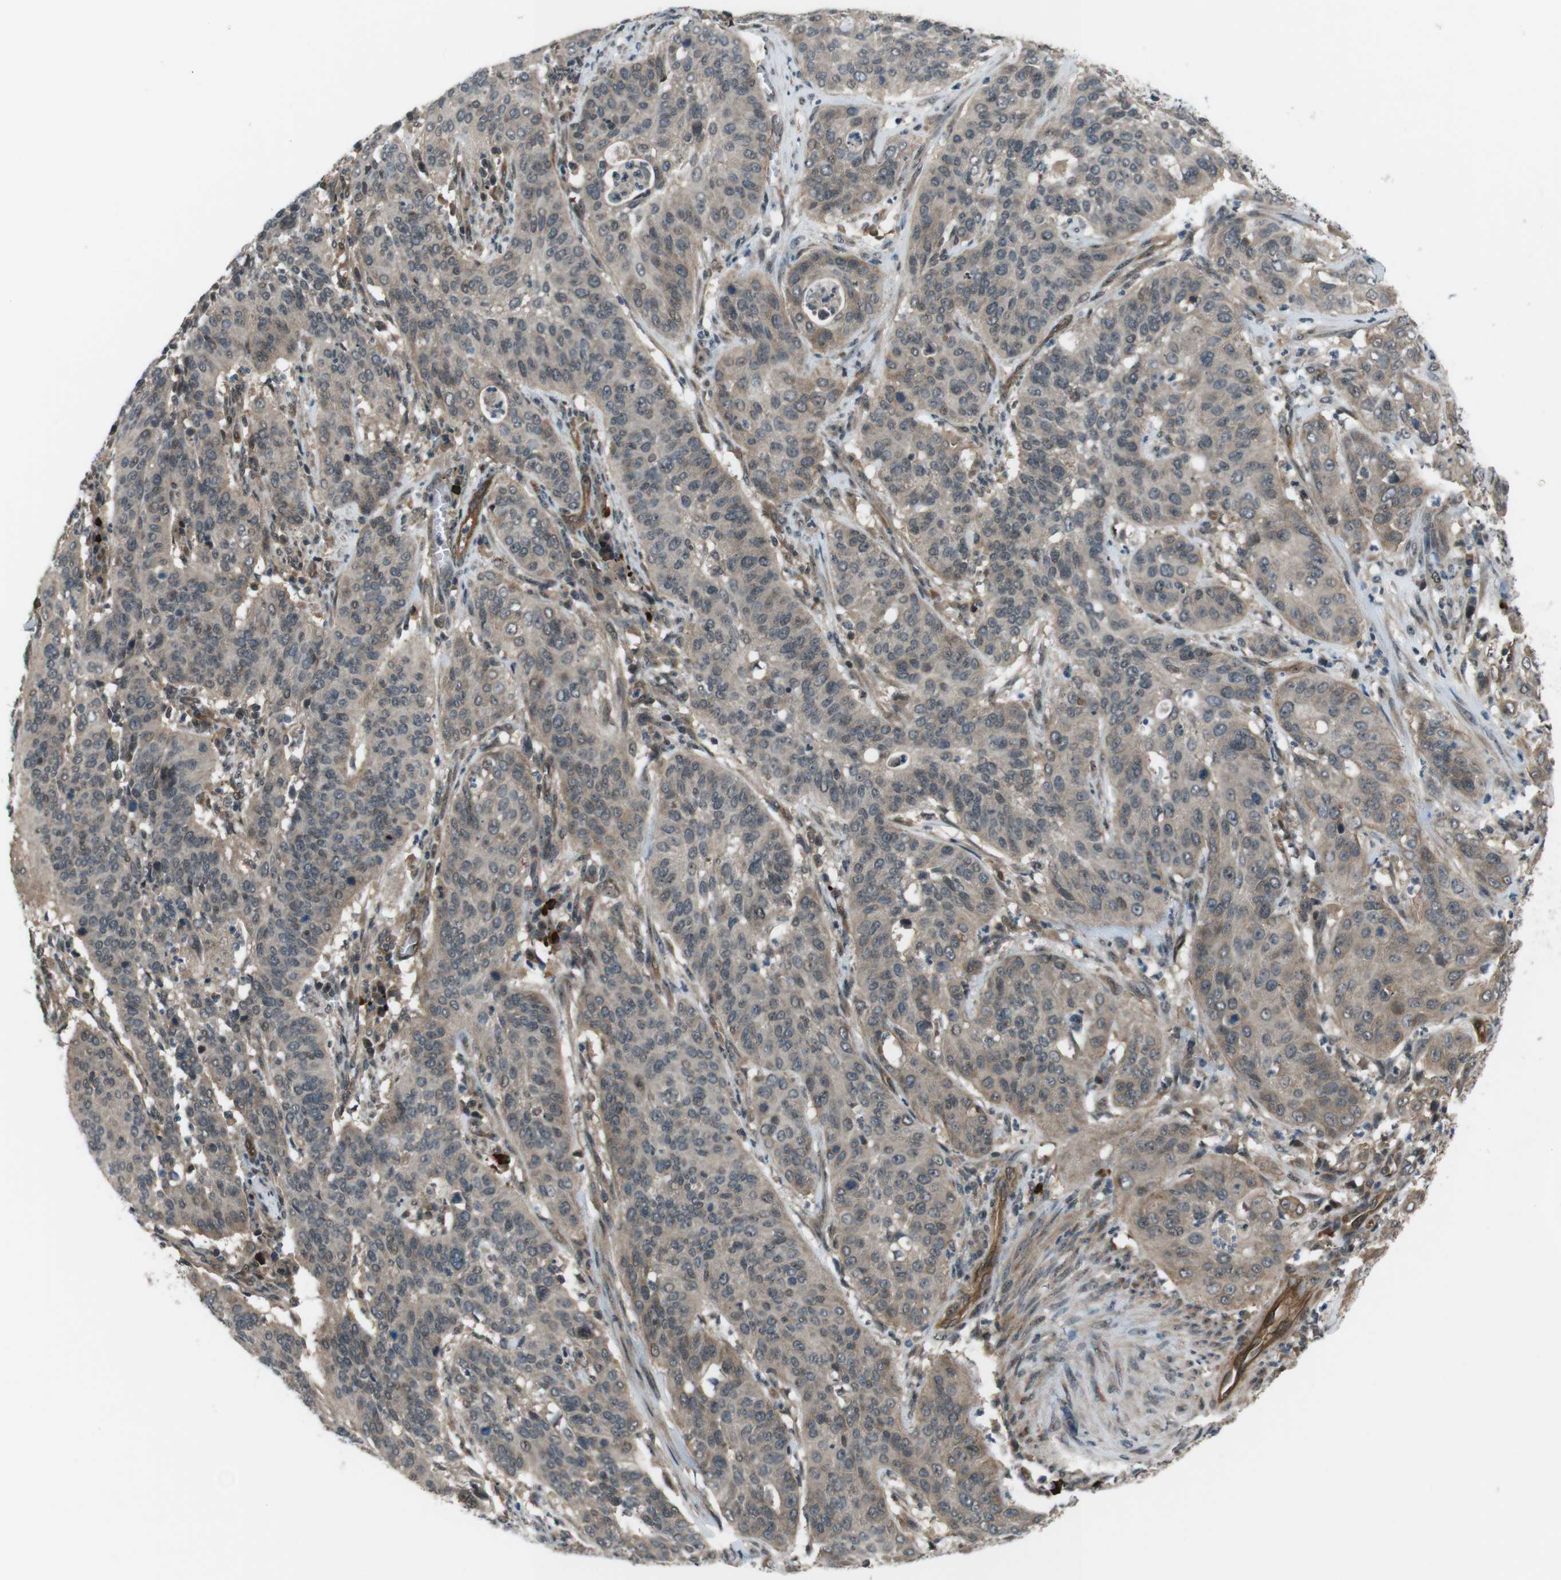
{"staining": {"intensity": "weak", "quantity": ">75%", "location": "cytoplasmic/membranous,nuclear"}, "tissue": "cervical cancer", "cell_type": "Tumor cells", "image_type": "cancer", "snomed": [{"axis": "morphology", "description": "Normal tissue, NOS"}, {"axis": "morphology", "description": "Squamous cell carcinoma, NOS"}, {"axis": "topography", "description": "Cervix"}], "caption": "This photomicrograph displays immunohistochemistry (IHC) staining of human cervical squamous cell carcinoma, with low weak cytoplasmic/membranous and nuclear staining in about >75% of tumor cells.", "gene": "TIAM2", "patient": {"sex": "female", "age": 39}}